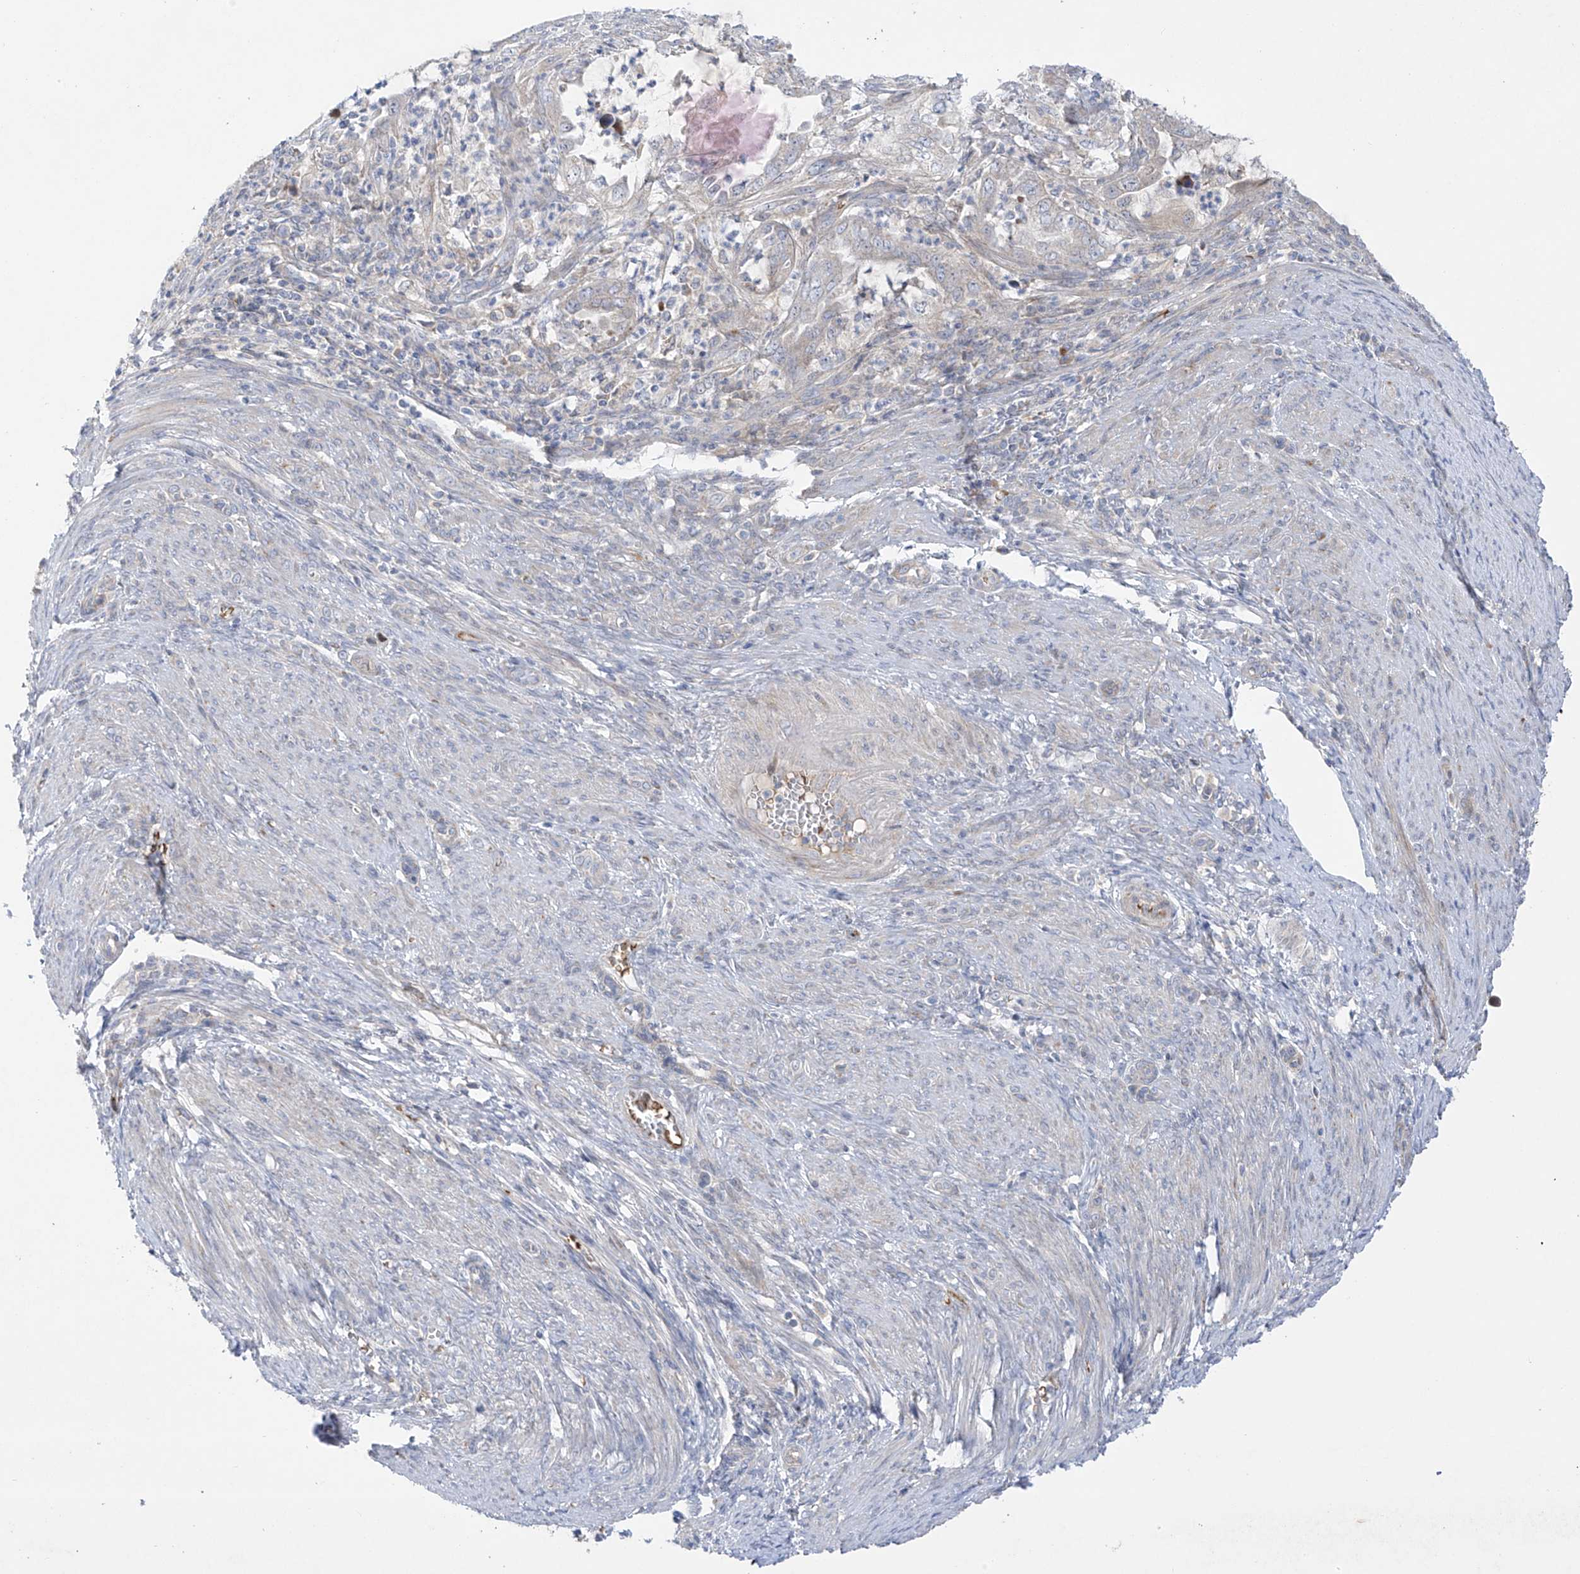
{"staining": {"intensity": "negative", "quantity": "none", "location": "none"}, "tissue": "endometrial cancer", "cell_type": "Tumor cells", "image_type": "cancer", "snomed": [{"axis": "morphology", "description": "Adenocarcinoma, NOS"}, {"axis": "topography", "description": "Endometrium"}], "caption": "Endometrial cancer was stained to show a protein in brown. There is no significant expression in tumor cells. The staining was performed using DAB (3,3'-diaminobenzidine) to visualize the protein expression in brown, while the nuclei were stained in blue with hematoxylin (Magnification: 20x).", "gene": "METTL18", "patient": {"sex": "female", "age": 51}}